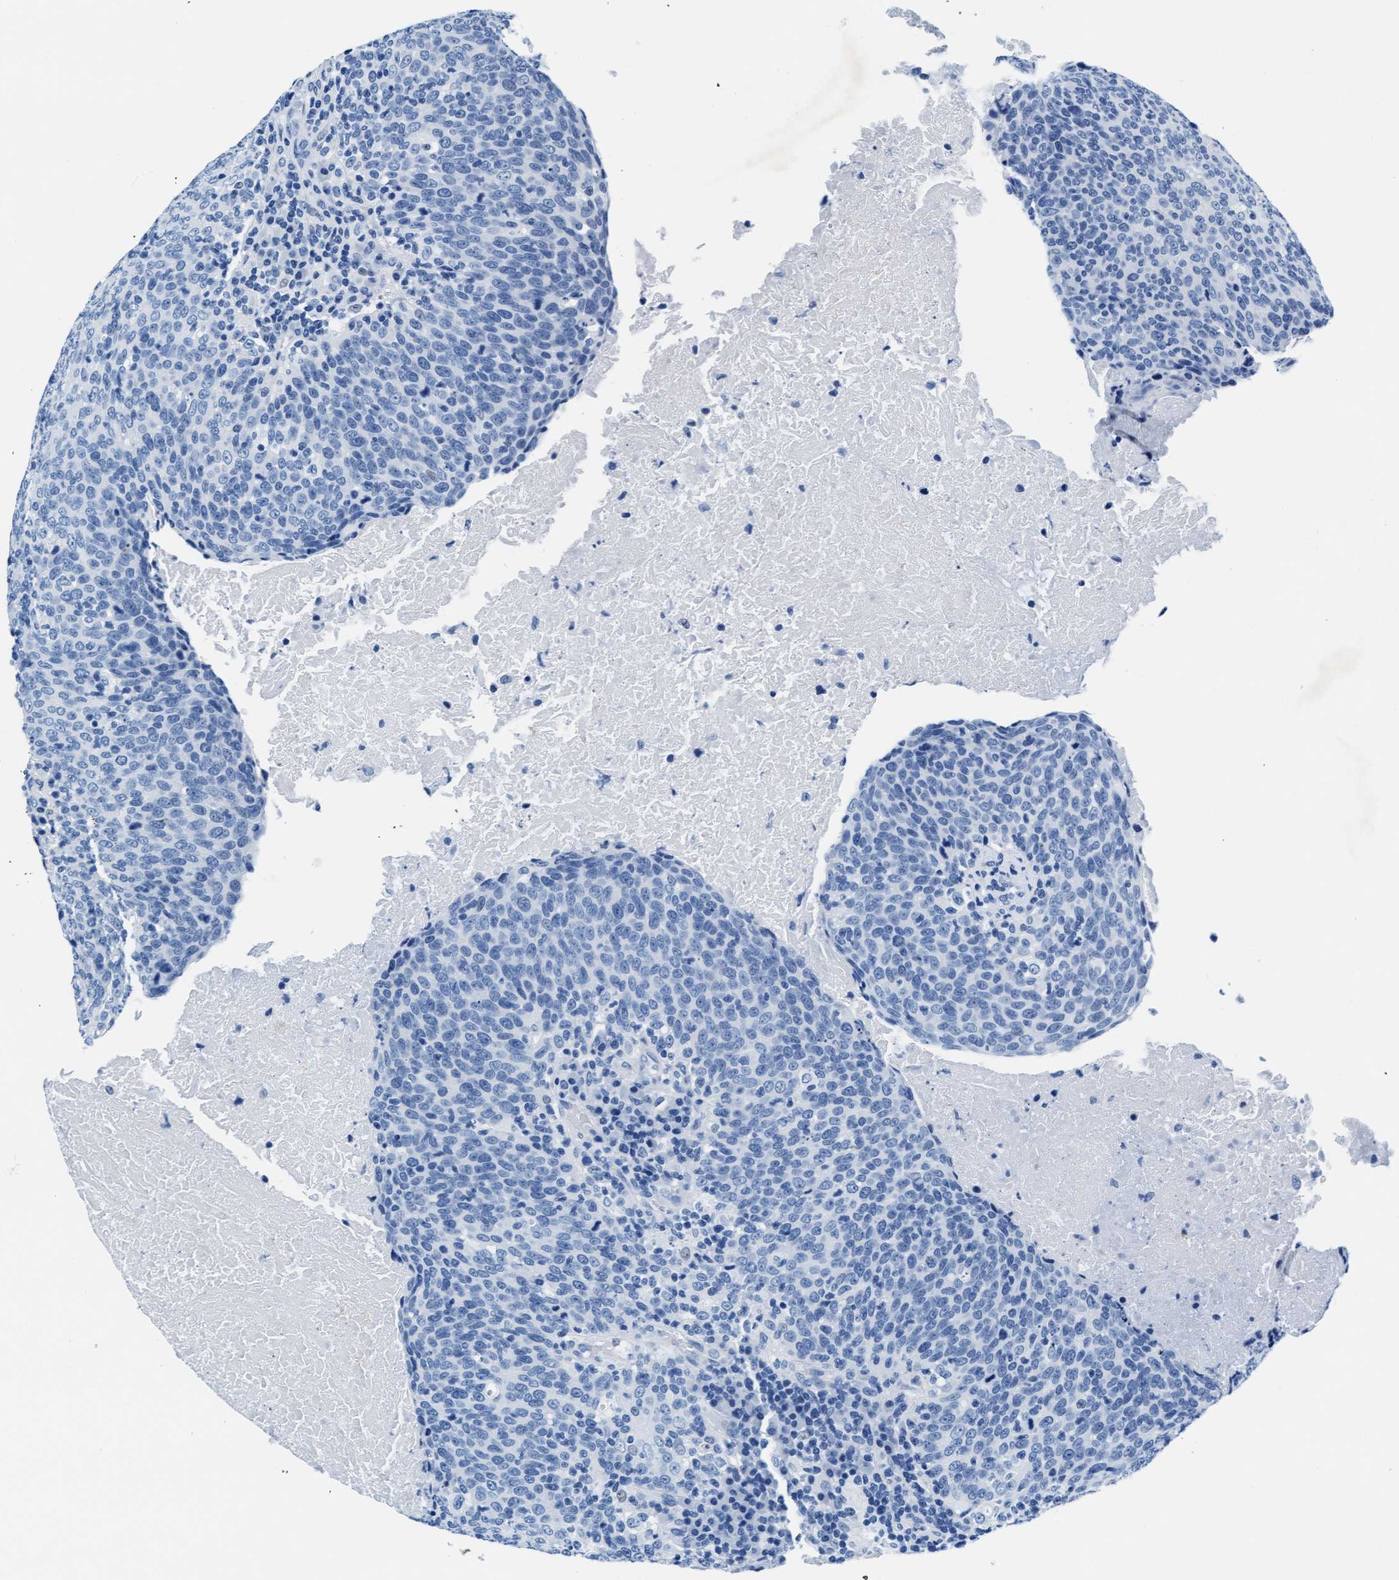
{"staining": {"intensity": "negative", "quantity": "none", "location": "none"}, "tissue": "head and neck cancer", "cell_type": "Tumor cells", "image_type": "cancer", "snomed": [{"axis": "morphology", "description": "Squamous cell carcinoma, NOS"}, {"axis": "morphology", "description": "Squamous cell carcinoma, metastatic, NOS"}, {"axis": "topography", "description": "Lymph node"}, {"axis": "topography", "description": "Head-Neck"}], "caption": "Tumor cells are negative for protein expression in human squamous cell carcinoma (head and neck).", "gene": "MMP8", "patient": {"sex": "male", "age": 62}}